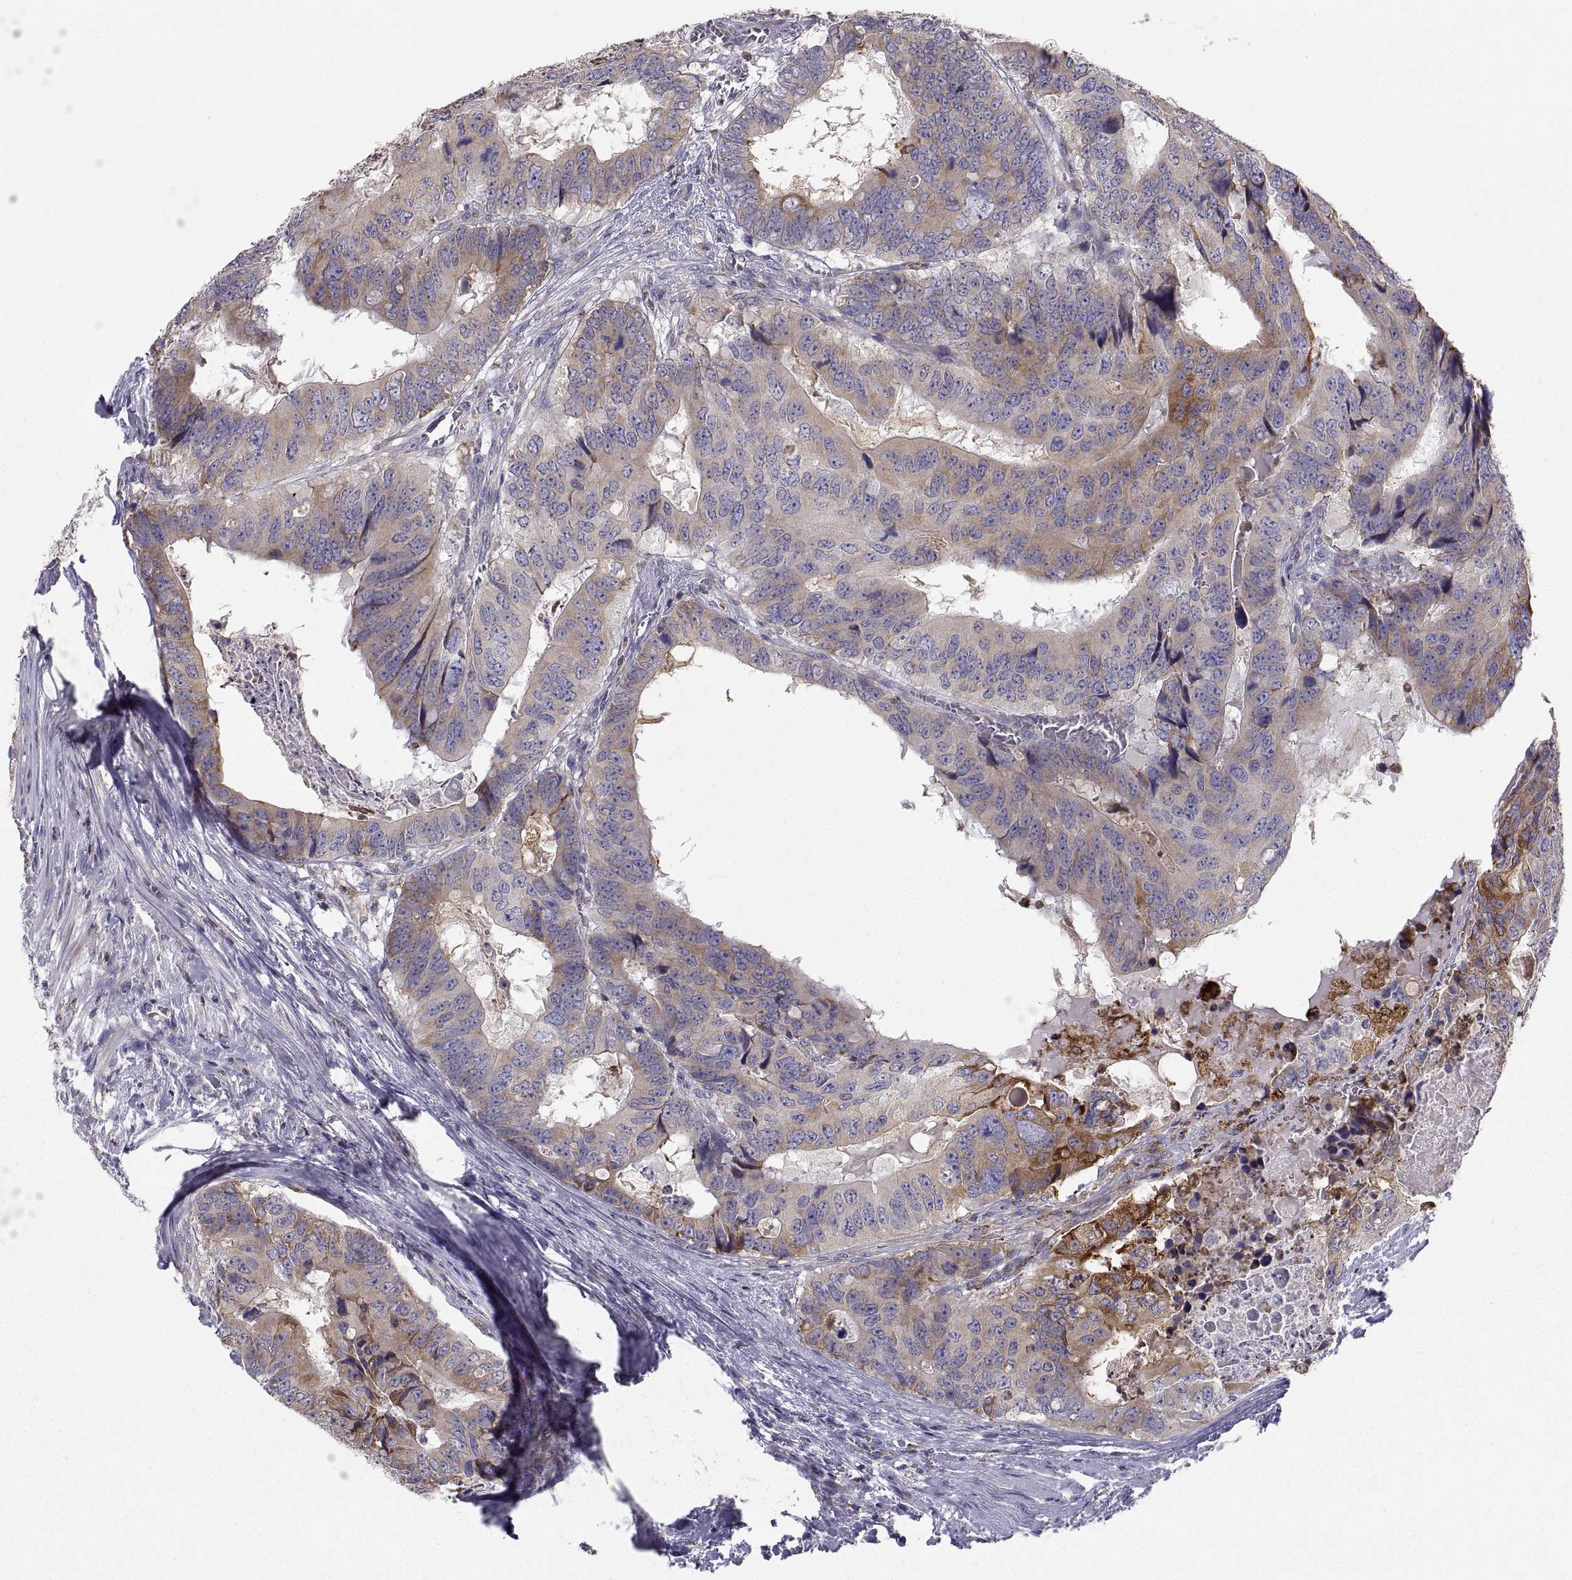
{"staining": {"intensity": "moderate", "quantity": "25%-75%", "location": "cytoplasmic/membranous"}, "tissue": "colorectal cancer", "cell_type": "Tumor cells", "image_type": "cancer", "snomed": [{"axis": "morphology", "description": "Adenocarcinoma, NOS"}, {"axis": "topography", "description": "Colon"}], "caption": "This is a micrograph of immunohistochemistry staining of colorectal adenocarcinoma, which shows moderate positivity in the cytoplasmic/membranous of tumor cells.", "gene": "ERO1A", "patient": {"sex": "male", "age": 79}}